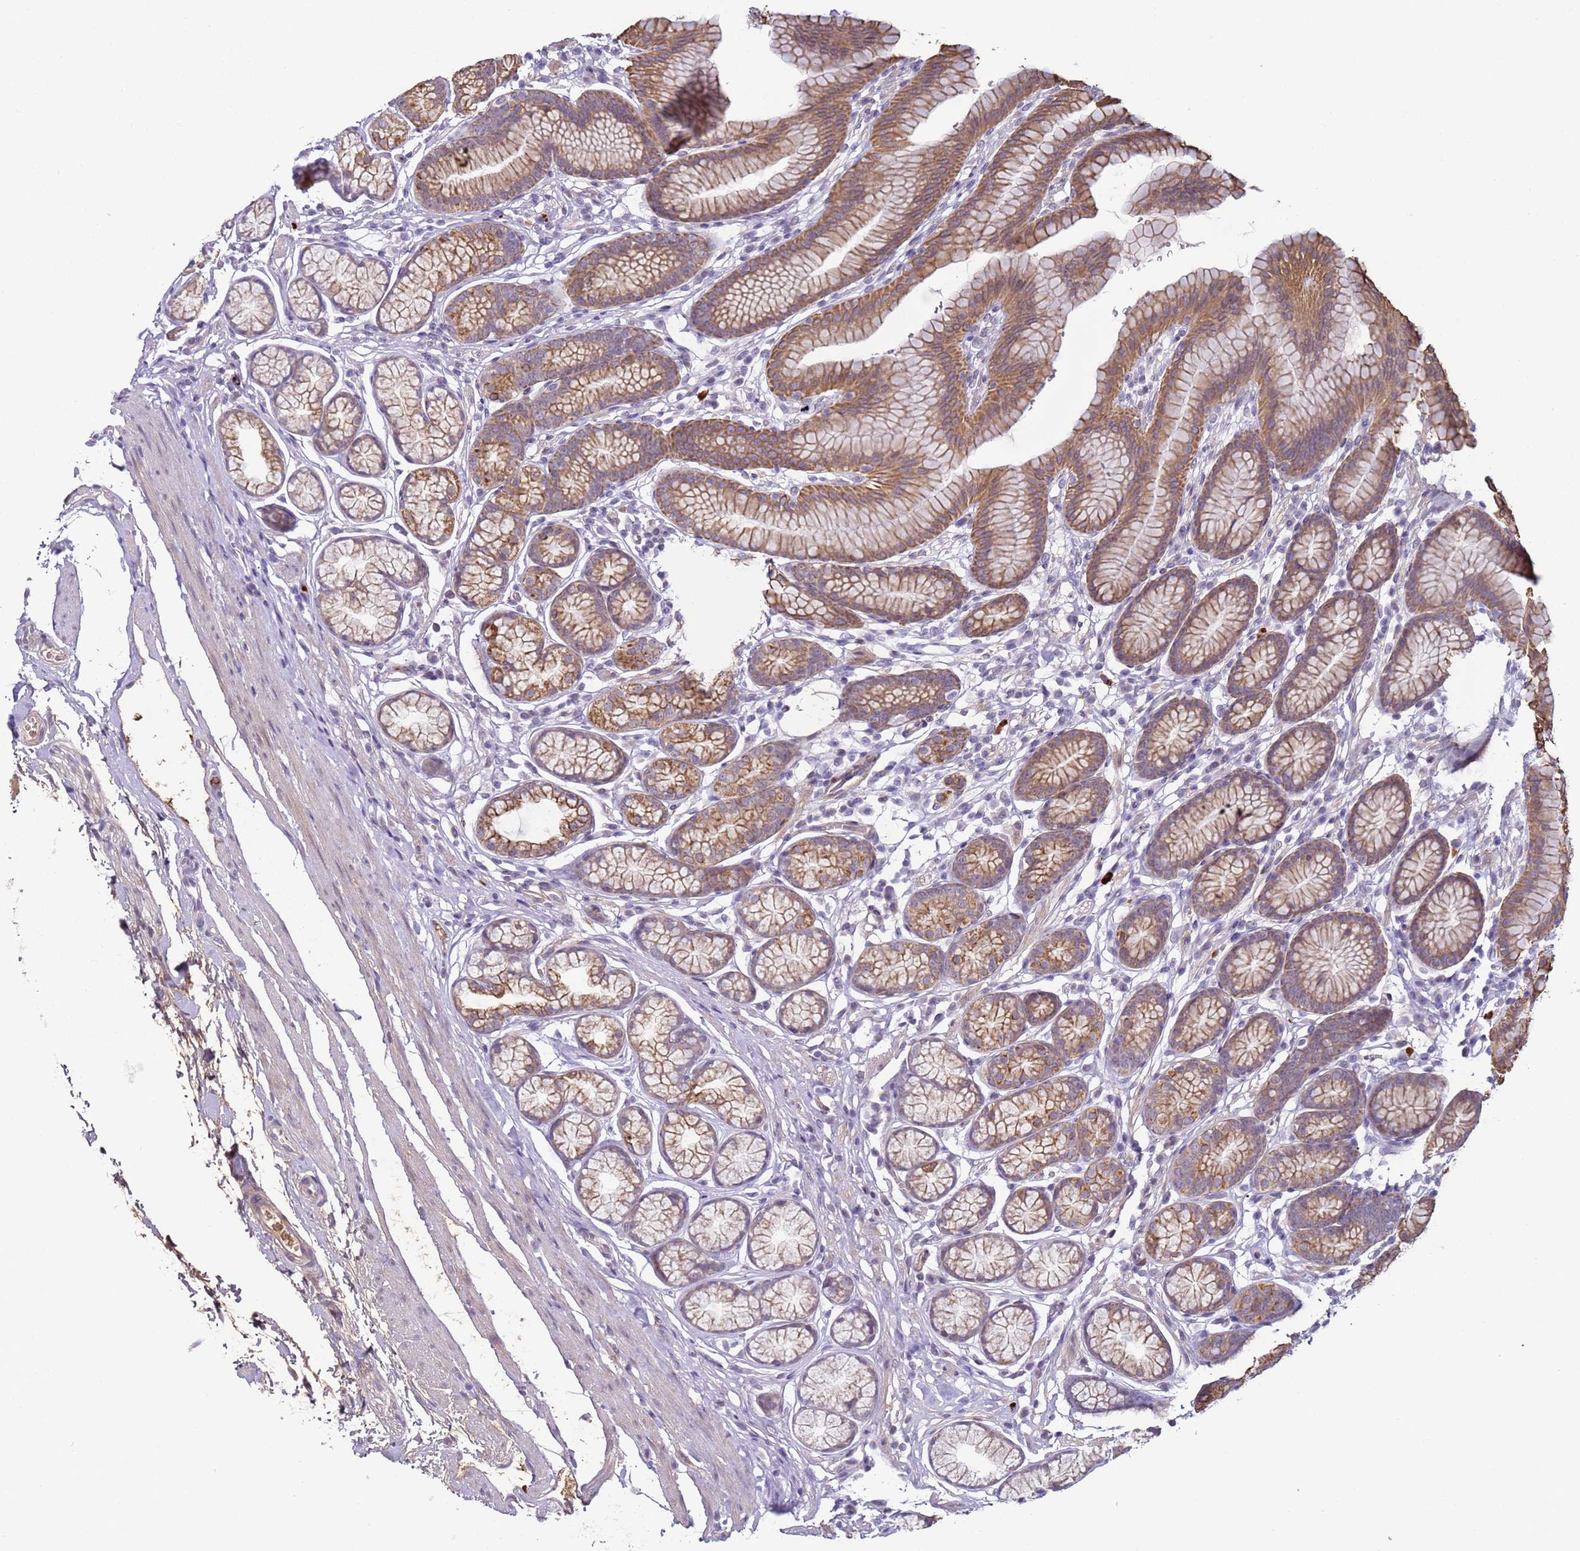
{"staining": {"intensity": "moderate", "quantity": ">75%", "location": "cytoplasmic/membranous"}, "tissue": "stomach", "cell_type": "Glandular cells", "image_type": "normal", "snomed": [{"axis": "morphology", "description": "Normal tissue, NOS"}, {"axis": "topography", "description": "Stomach"}], "caption": "A high-resolution image shows immunohistochemistry staining of benign stomach, which displays moderate cytoplasmic/membranous staining in approximately >75% of glandular cells. Nuclei are stained in blue.", "gene": "NPAP1", "patient": {"sex": "male", "age": 42}}